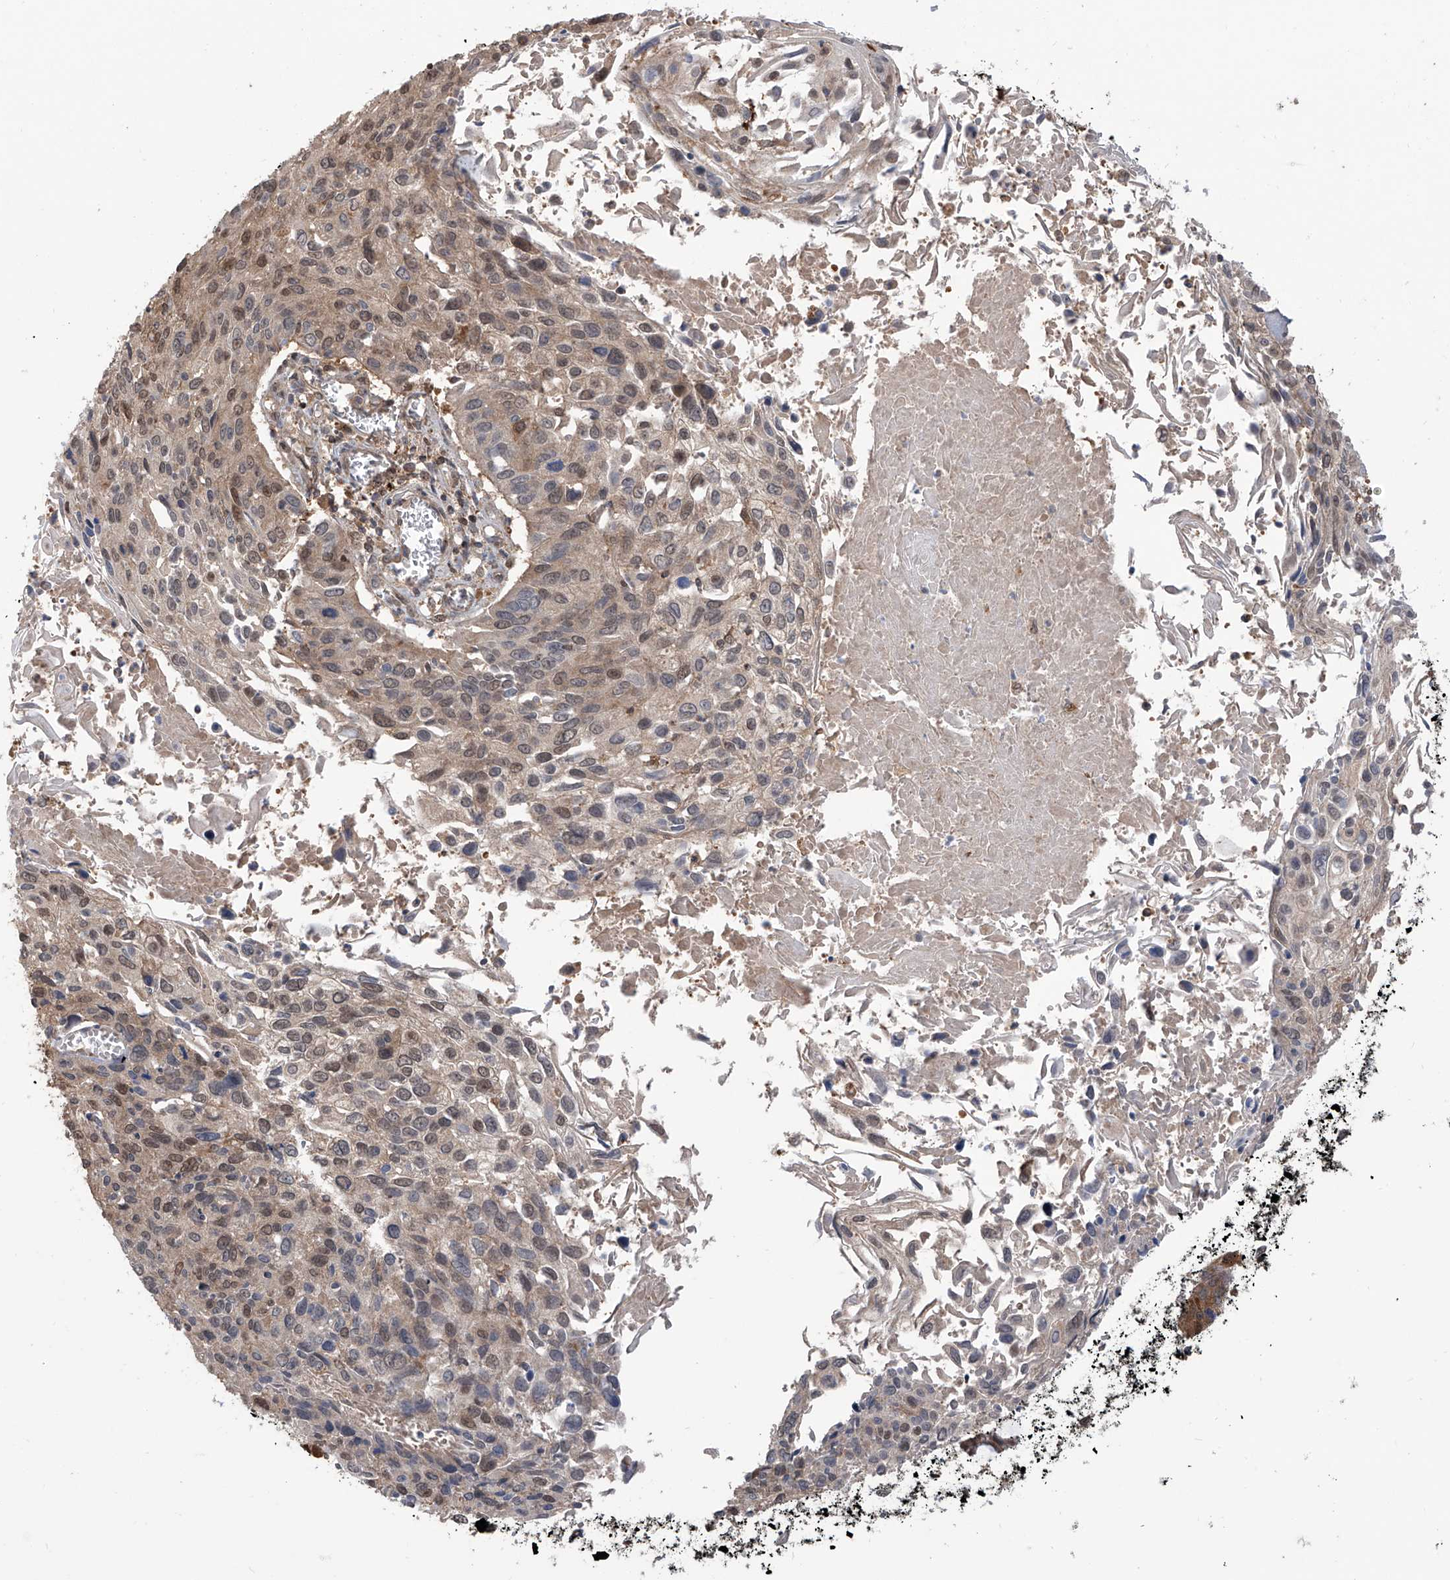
{"staining": {"intensity": "moderate", "quantity": "<25%", "location": "cytoplasmic/membranous,nuclear"}, "tissue": "cervical cancer", "cell_type": "Tumor cells", "image_type": "cancer", "snomed": [{"axis": "morphology", "description": "Squamous cell carcinoma, NOS"}, {"axis": "topography", "description": "Cervix"}], "caption": "A low amount of moderate cytoplasmic/membranous and nuclear expression is seen in about <25% of tumor cells in cervical squamous cell carcinoma tissue.", "gene": "HOXC8", "patient": {"sex": "female", "age": 51}}